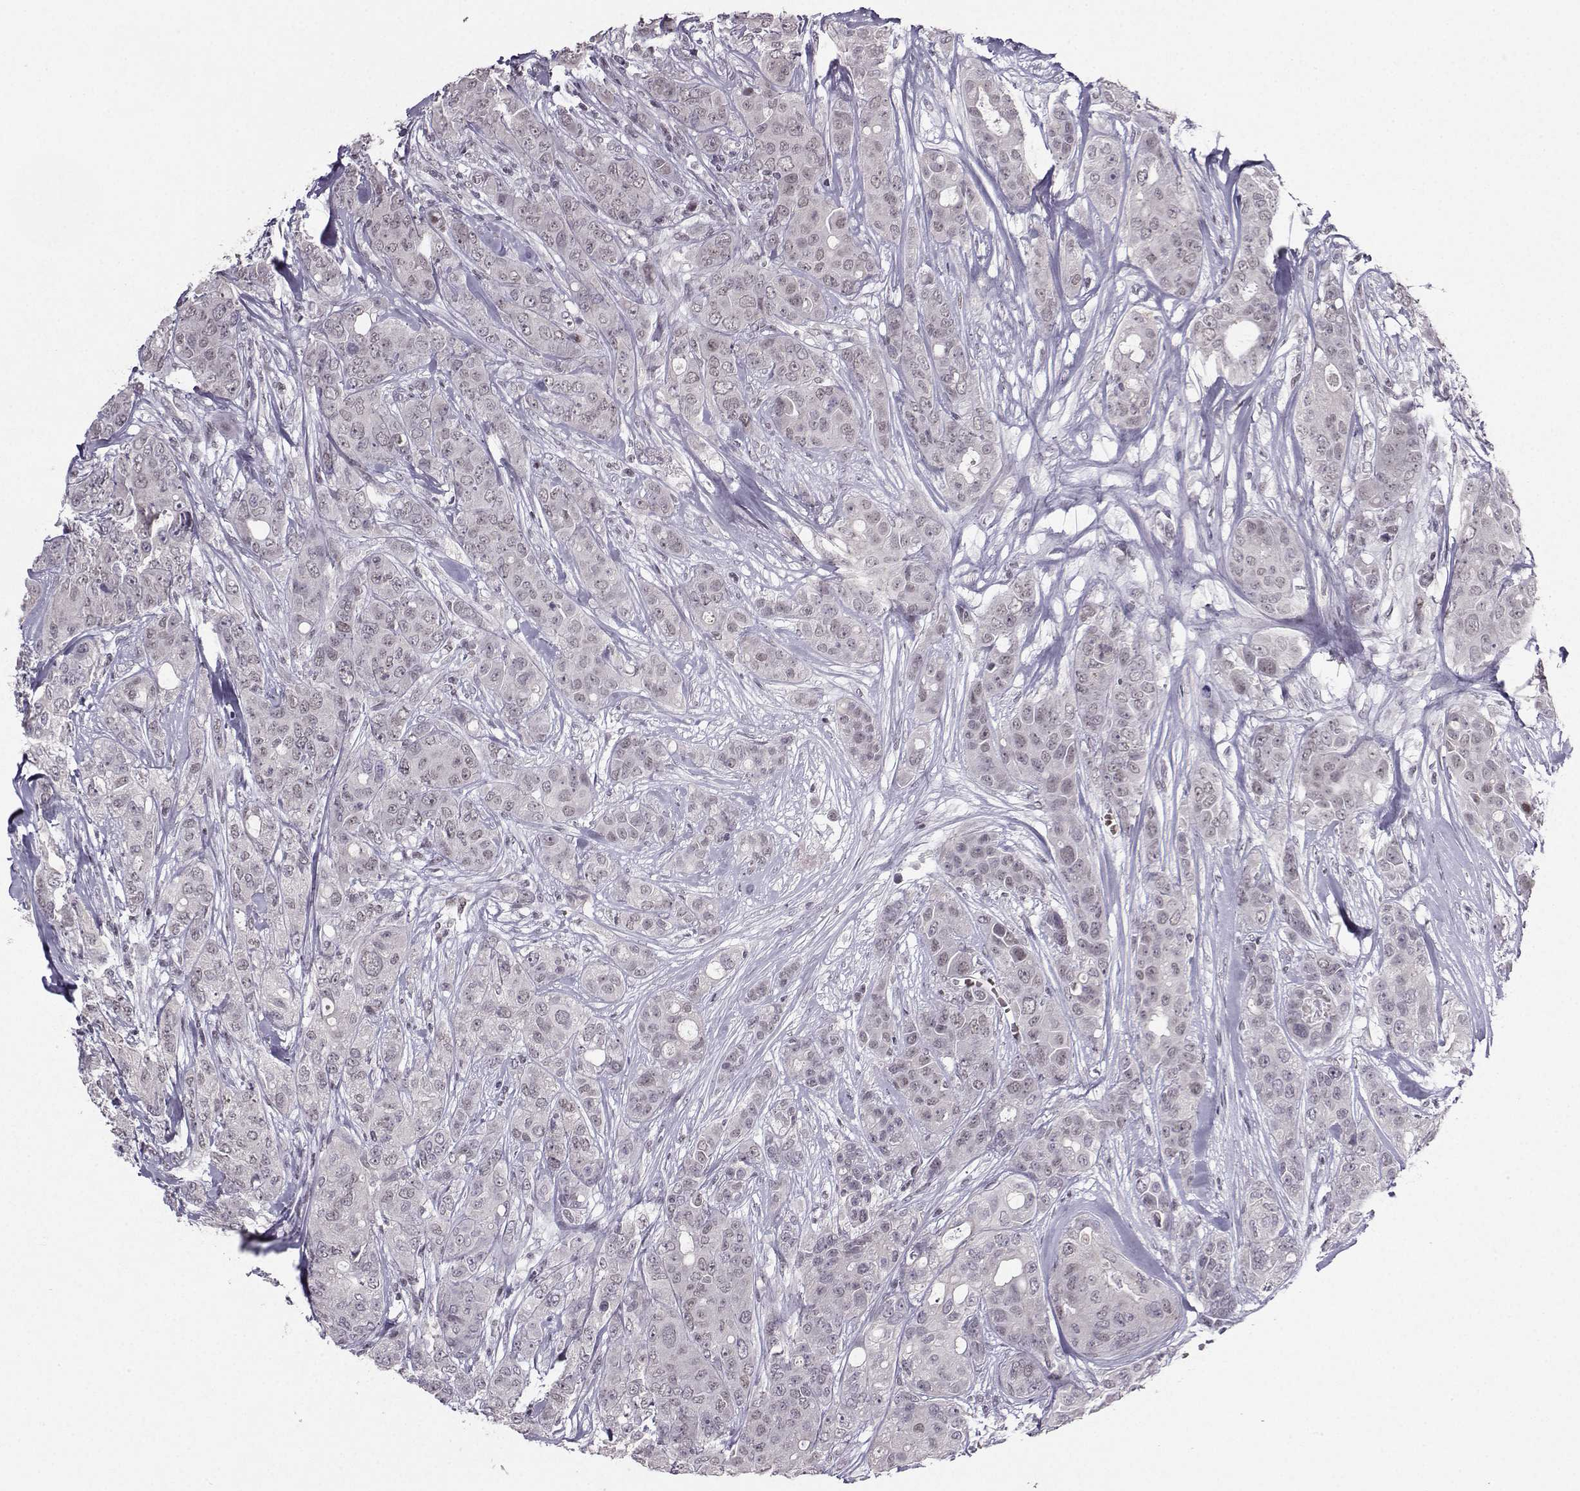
{"staining": {"intensity": "negative", "quantity": "none", "location": "none"}, "tissue": "breast cancer", "cell_type": "Tumor cells", "image_type": "cancer", "snomed": [{"axis": "morphology", "description": "Duct carcinoma"}, {"axis": "topography", "description": "Breast"}], "caption": "Tumor cells show no significant positivity in invasive ductal carcinoma (breast).", "gene": "LIN28A", "patient": {"sex": "female", "age": 43}}